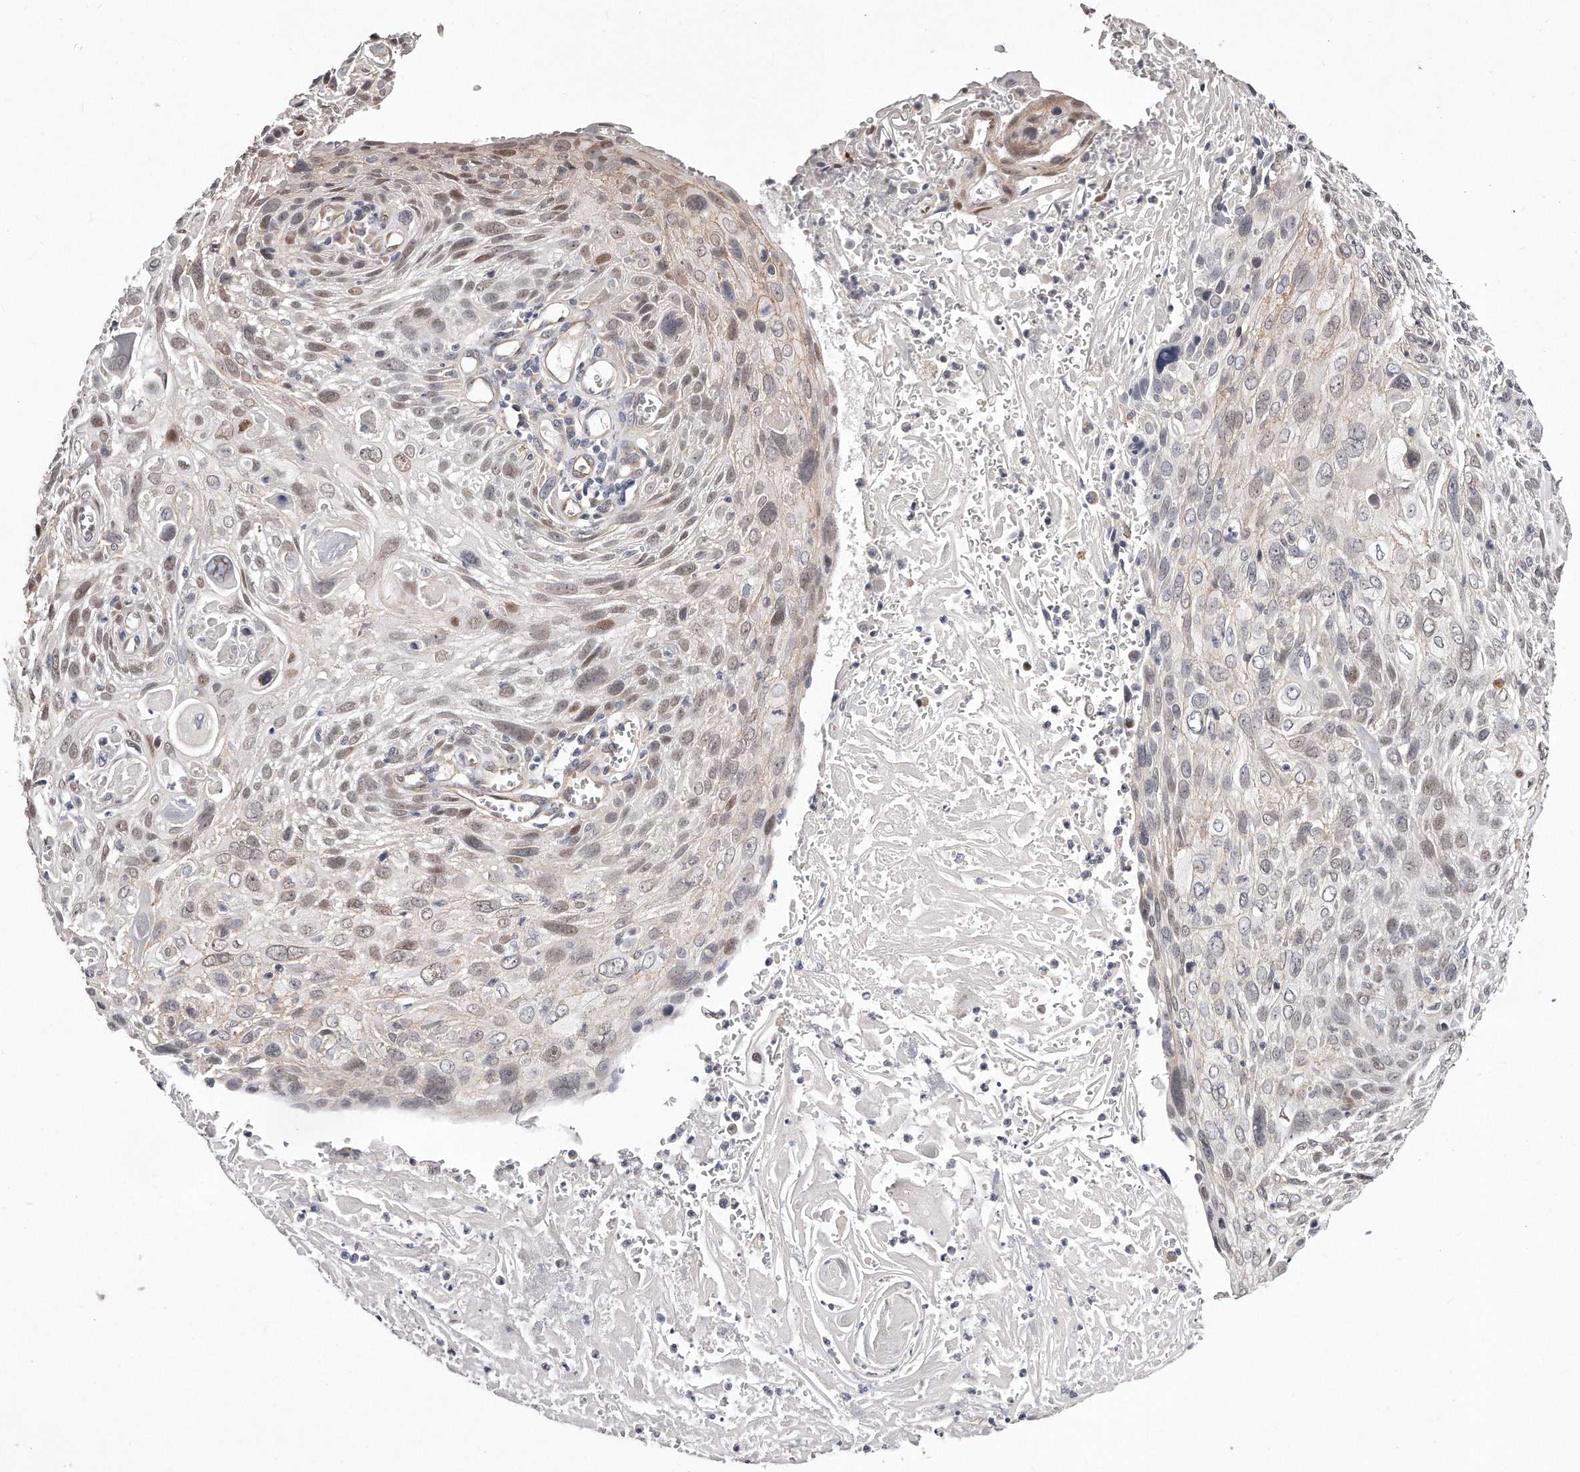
{"staining": {"intensity": "weak", "quantity": "25%-75%", "location": "nuclear"}, "tissue": "cervical cancer", "cell_type": "Tumor cells", "image_type": "cancer", "snomed": [{"axis": "morphology", "description": "Squamous cell carcinoma, NOS"}, {"axis": "topography", "description": "Cervix"}], "caption": "This histopathology image shows cervical cancer stained with immunohistochemistry to label a protein in brown. The nuclear of tumor cells show weak positivity for the protein. Nuclei are counter-stained blue.", "gene": "CASZ1", "patient": {"sex": "female", "age": 51}}